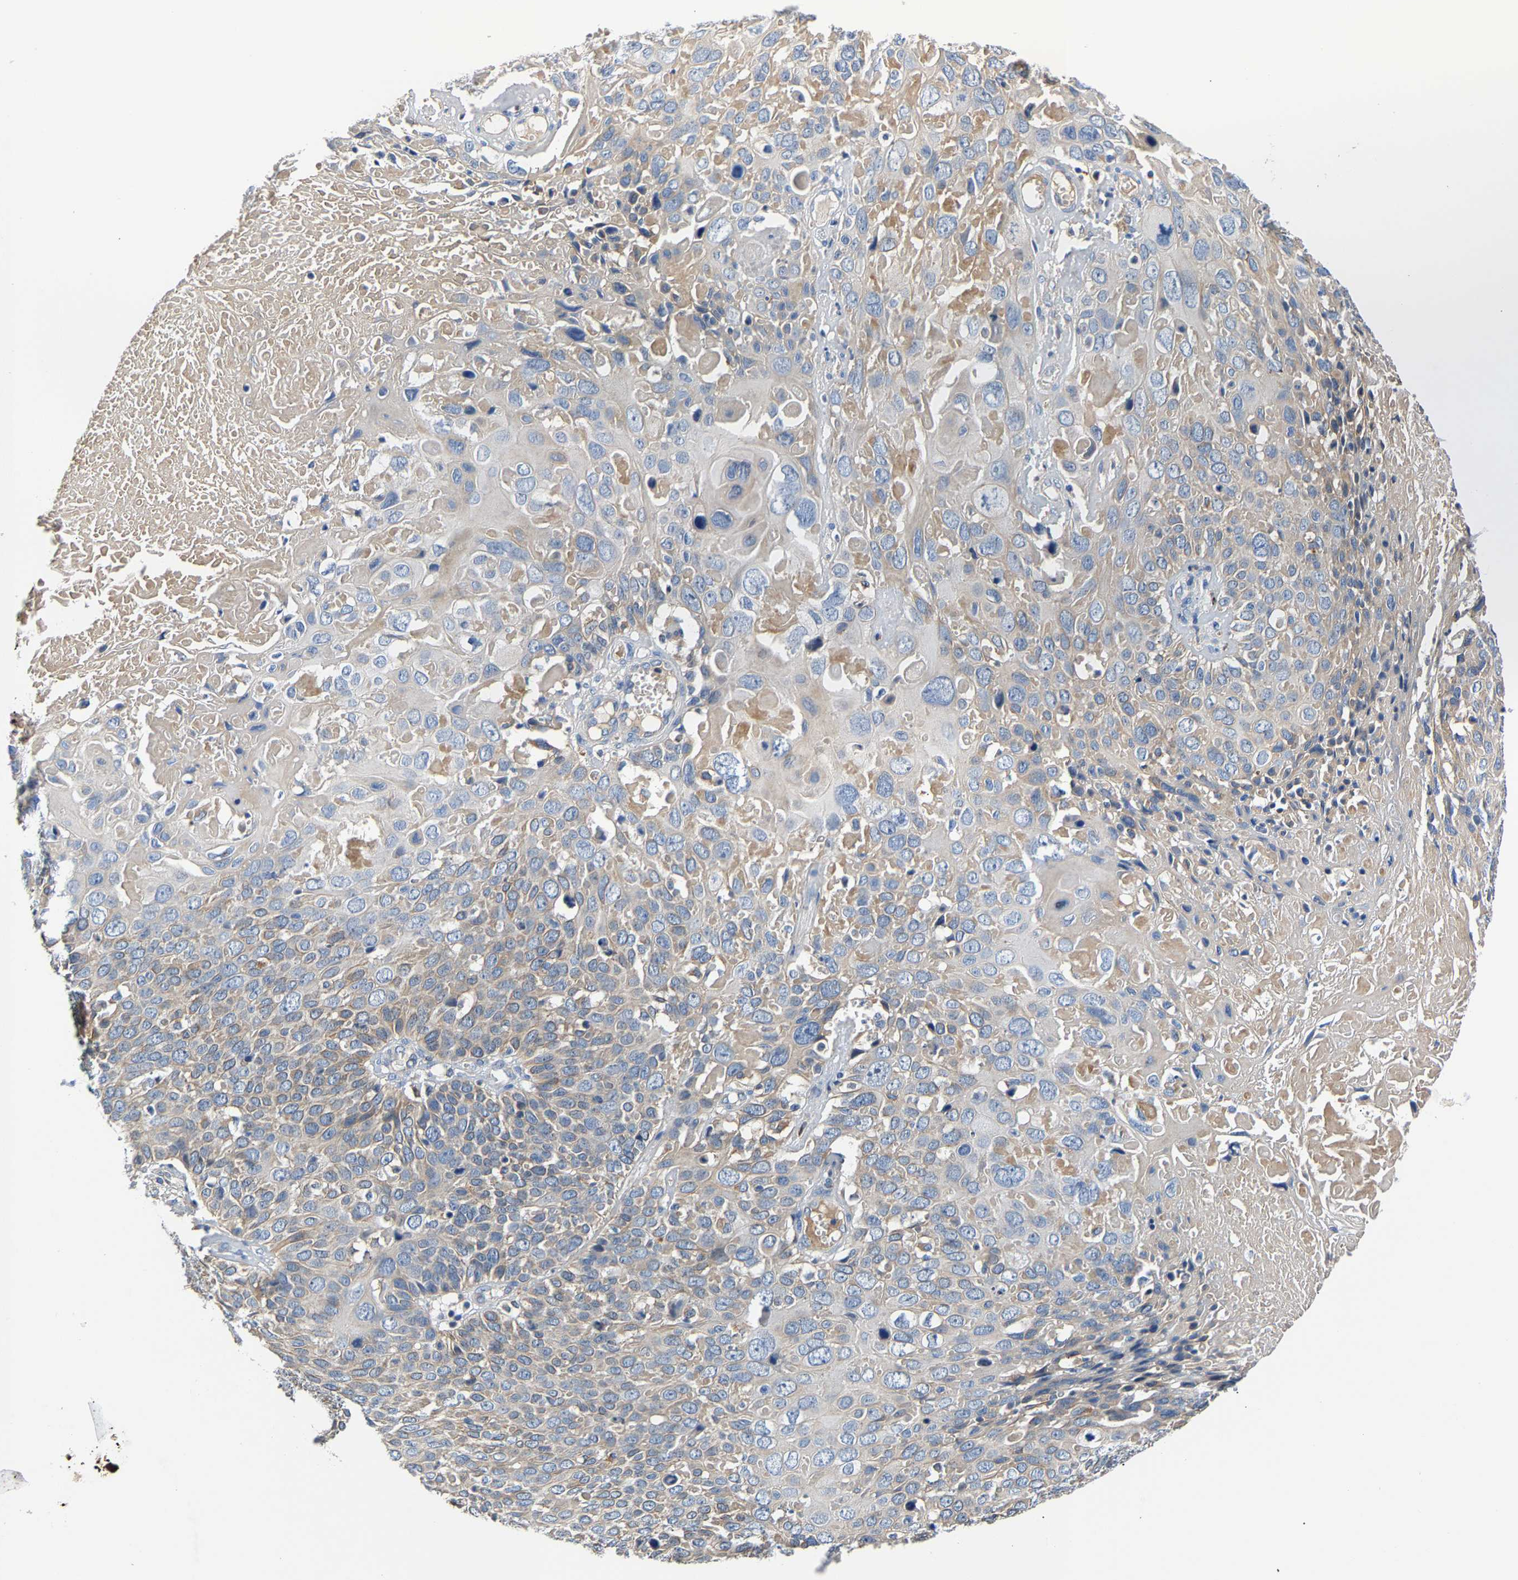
{"staining": {"intensity": "negative", "quantity": "none", "location": "none"}, "tissue": "cervical cancer", "cell_type": "Tumor cells", "image_type": "cancer", "snomed": [{"axis": "morphology", "description": "Squamous cell carcinoma, NOS"}, {"axis": "topography", "description": "Cervix"}], "caption": "High magnification brightfield microscopy of squamous cell carcinoma (cervical) stained with DAB (brown) and counterstained with hematoxylin (blue): tumor cells show no significant positivity.", "gene": "CCDC171", "patient": {"sex": "female", "age": 74}}